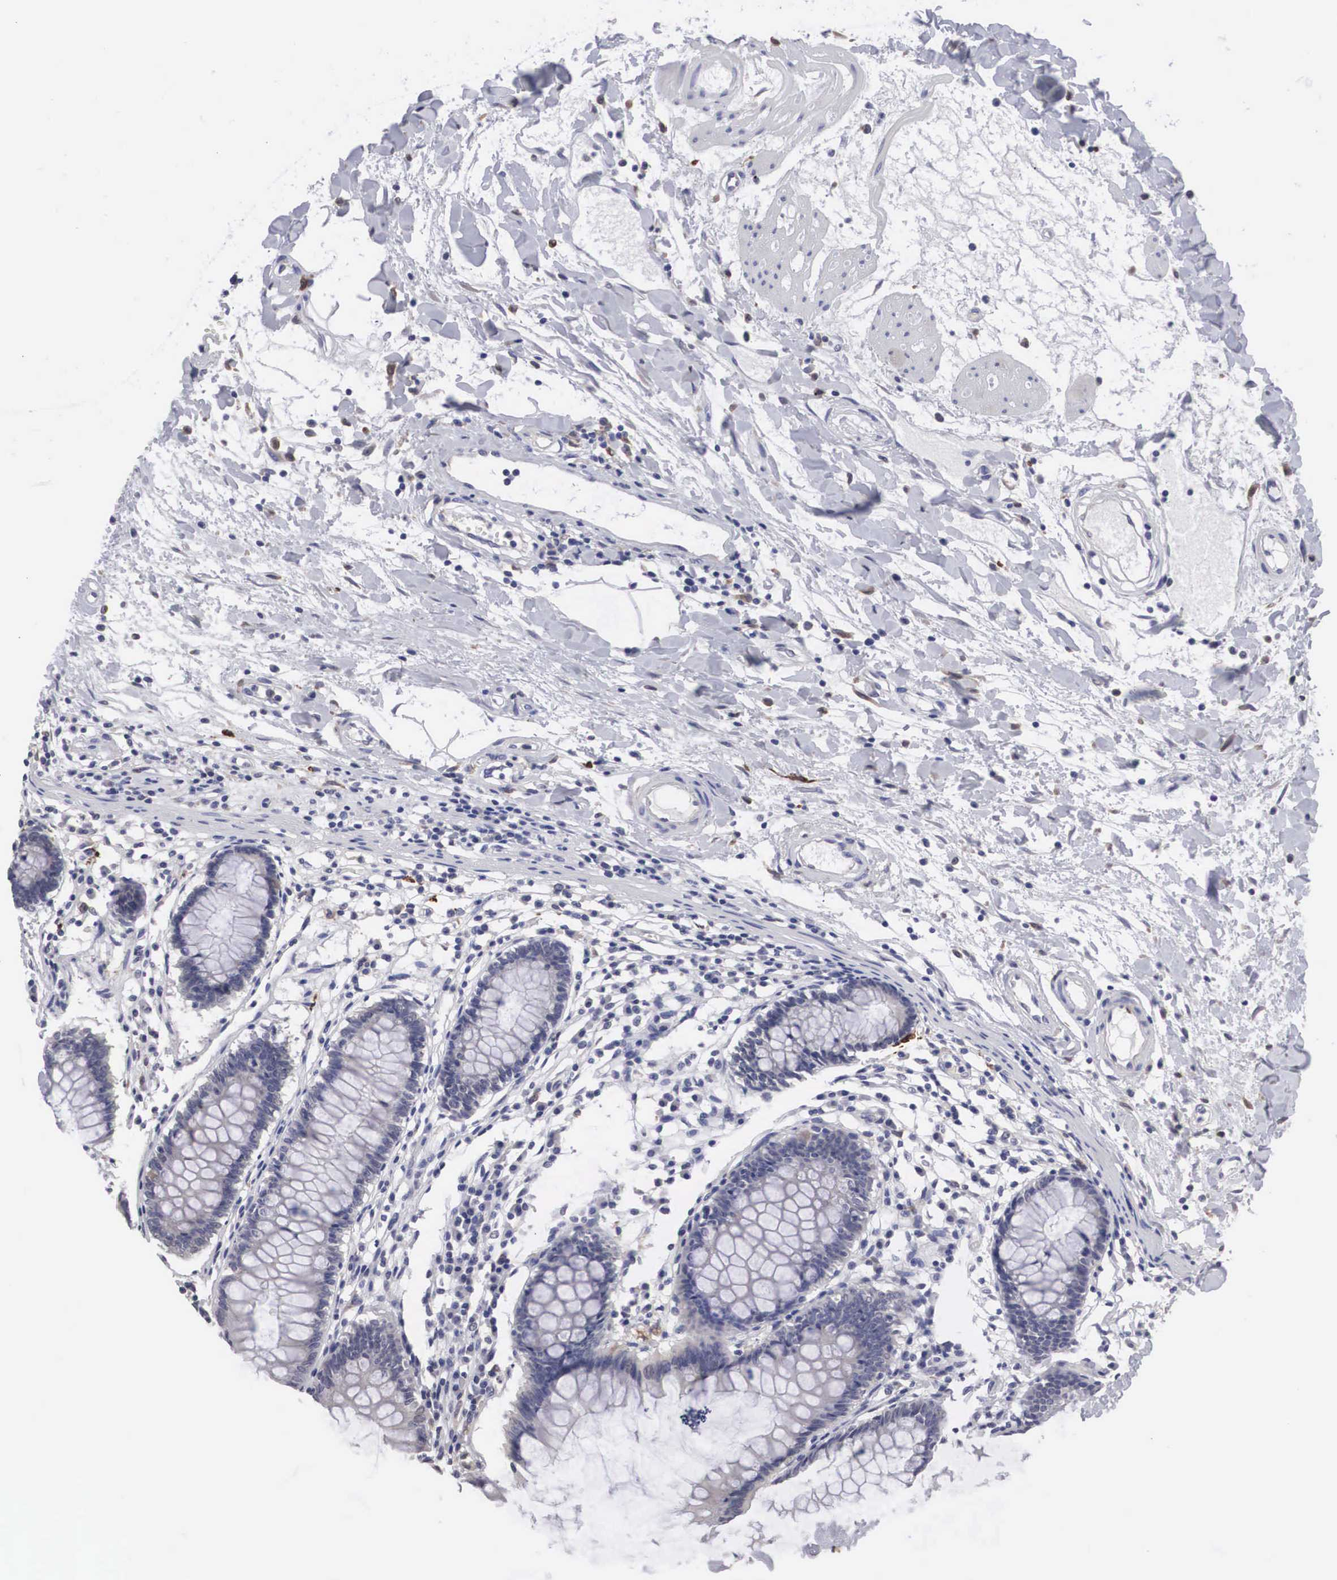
{"staining": {"intensity": "negative", "quantity": "none", "location": "none"}, "tissue": "colon", "cell_type": "Endothelial cells", "image_type": "normal", "snomed": [{"axis": "morphology", "description": "Normal tissue, NOS"}, {"axis": "topography", "description": "Colon"}], "caption": "Immunohistochemistry photomicrograph of unremarkable colon: human colon stained with DAB (3,3'-diaminobenzidine) displays no significant protein positivity in endothelial cells.", "gene": "HMOX1", "patient": {"sex": "female", "age": 55}}